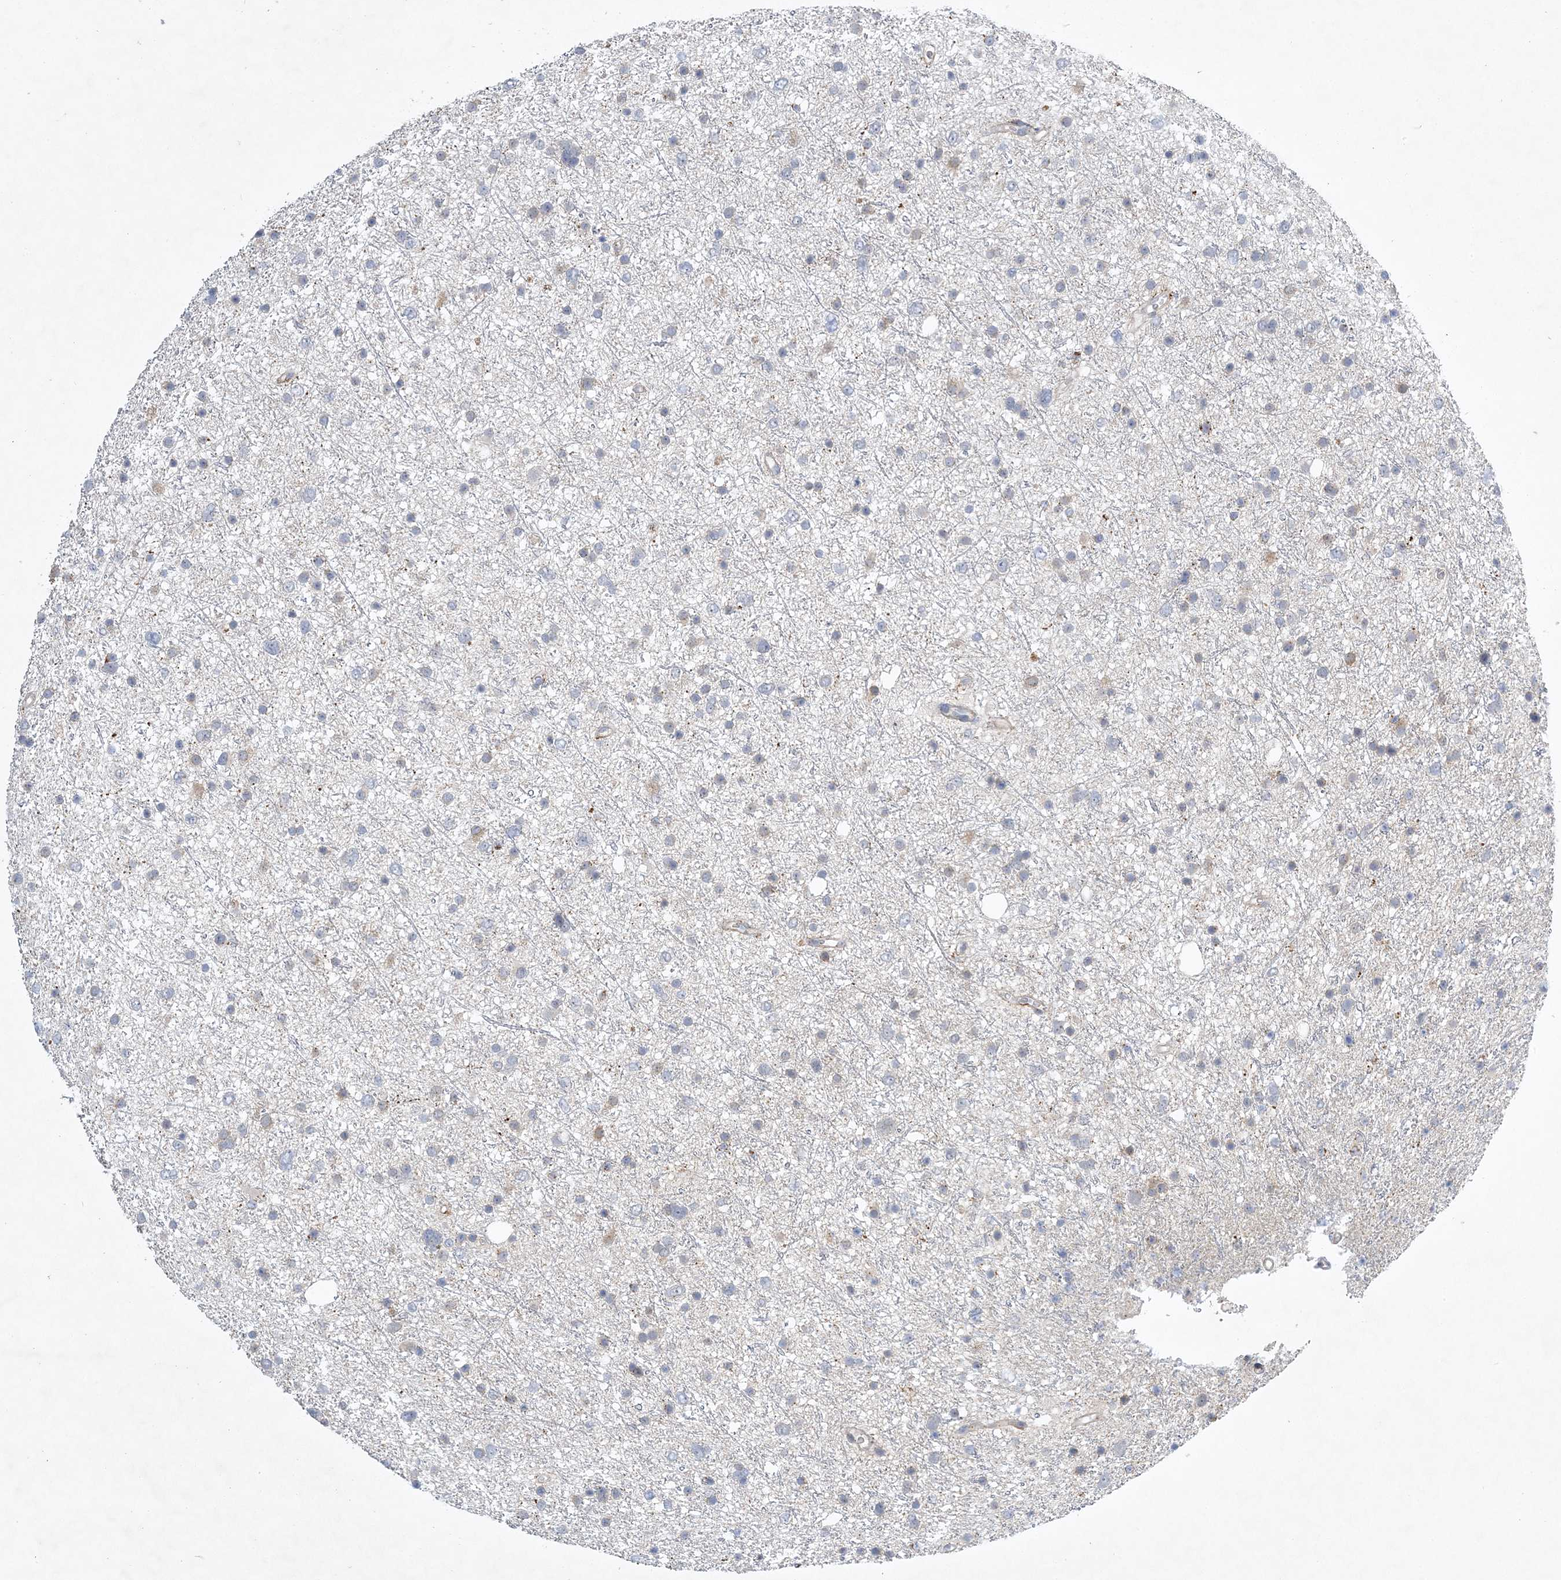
{"staining": {"intensity": "negative", "quantity": "none", "location": "none"}, "tissue": "glioma", "cell_type": "Tumor cells", "image_type": "cancer", "snomed": [{"axis": "morphology", "description": "Glioma, malignant, Low grade"}, {"axis": "topography", "description": "Cerebral cortex"}], "caption": "This micrograph is of glioma stained with immunohistochemistry (IHC) to label a protein in brown with the nuclei are counter-stained blue. There is no positivity in tumor cells. (Brightfield microscopy of DAB immunohistochemistry (IHC) at high magnification).", "gene": "ANKRD35", "patient": {"sex": "female", "age": 39}}